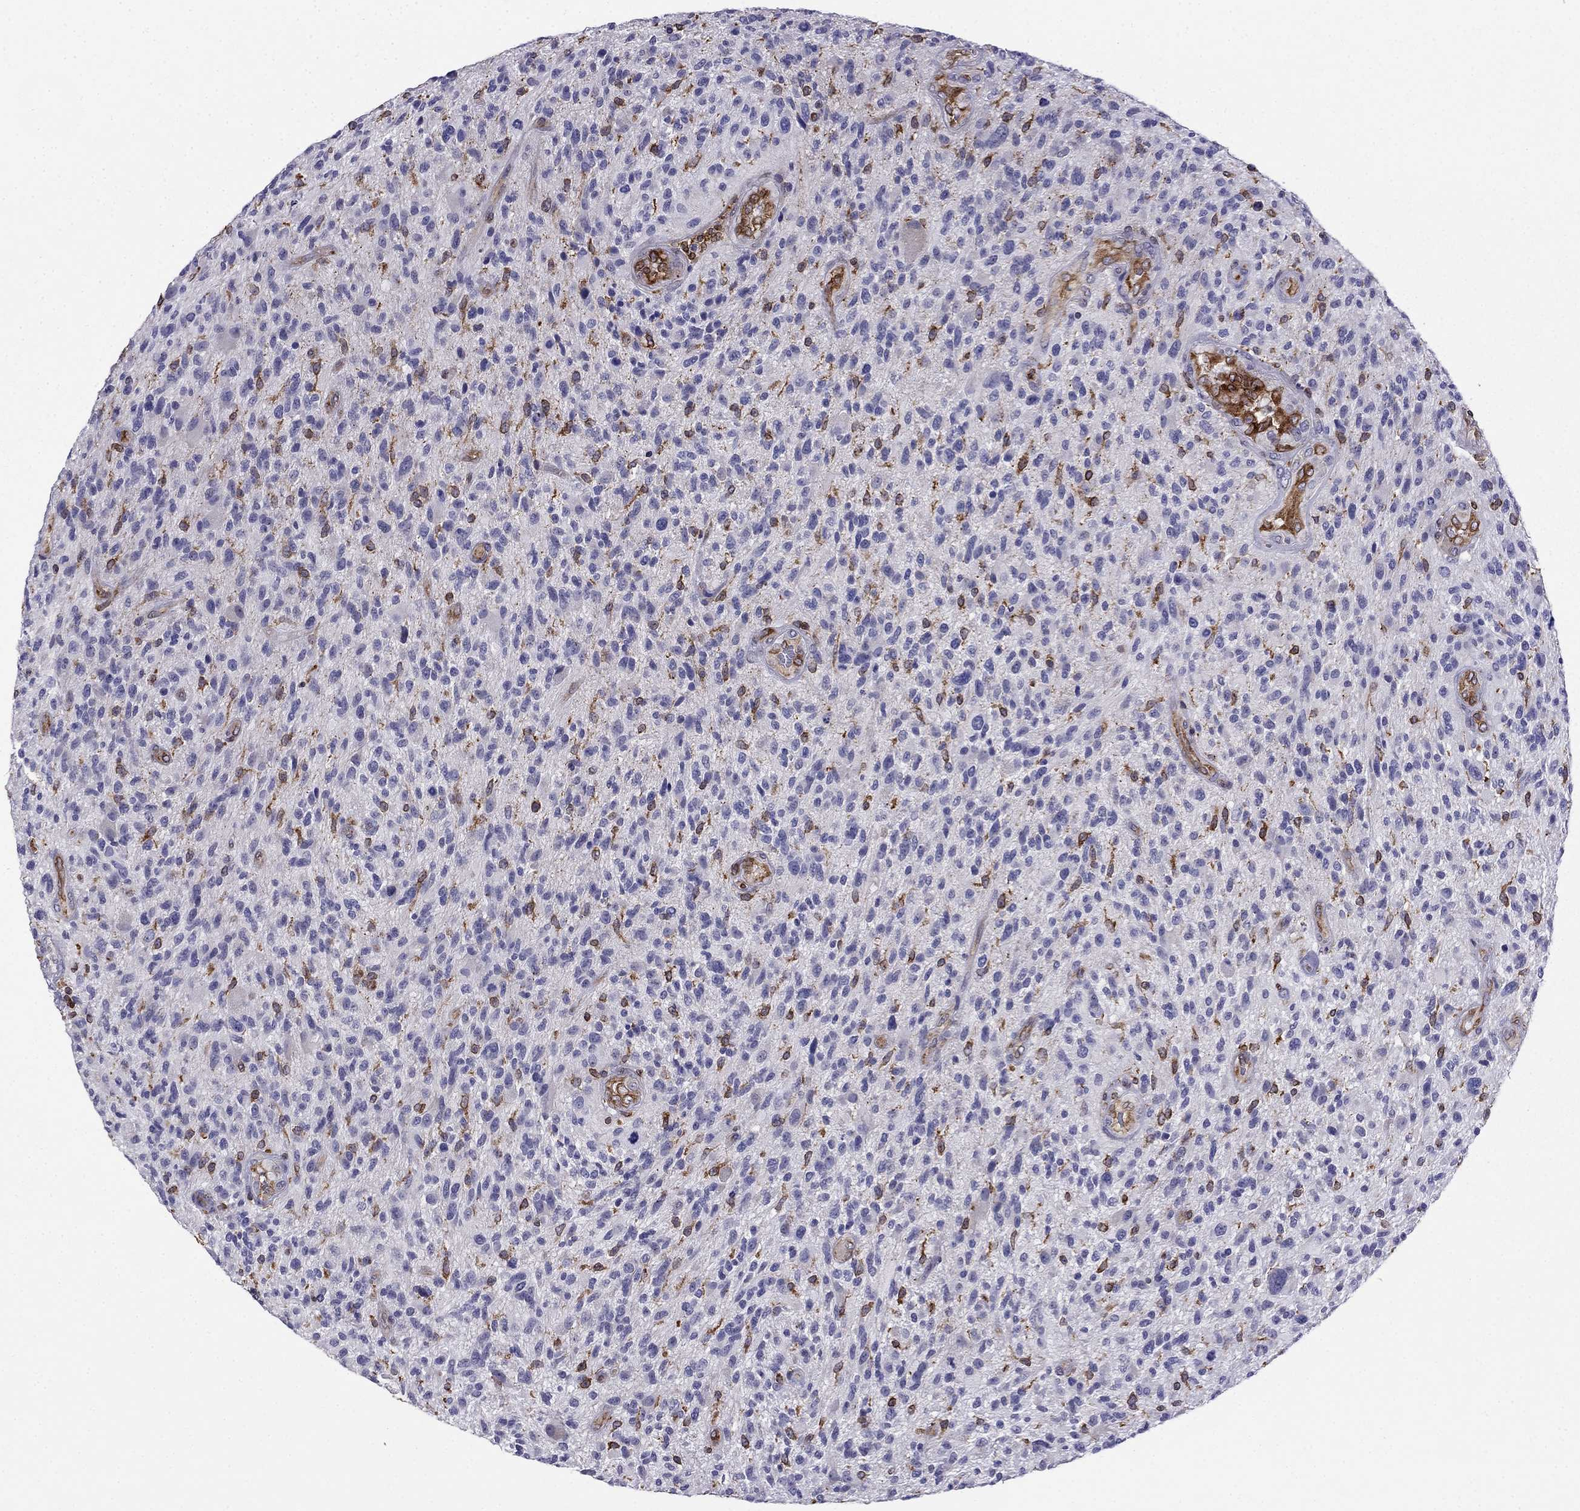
{"staining": {"intensity": "negative", "quantity": "none", "location": "none"}, "tissue": "glioma", "cell_type": "Tumor cells", "image_type": "cancer", "snomed": [{"axis": "morphology", "description": "Glioma, malignant, High grade"}, {"axis": "topography", "description": "Brain"}], "caption": "The immunohistochemistry micrograph has no significant positivity in tumor cells of glioma tissue.", "gene": "GNAL", "patient": {"sex": "male", "age": 47}}